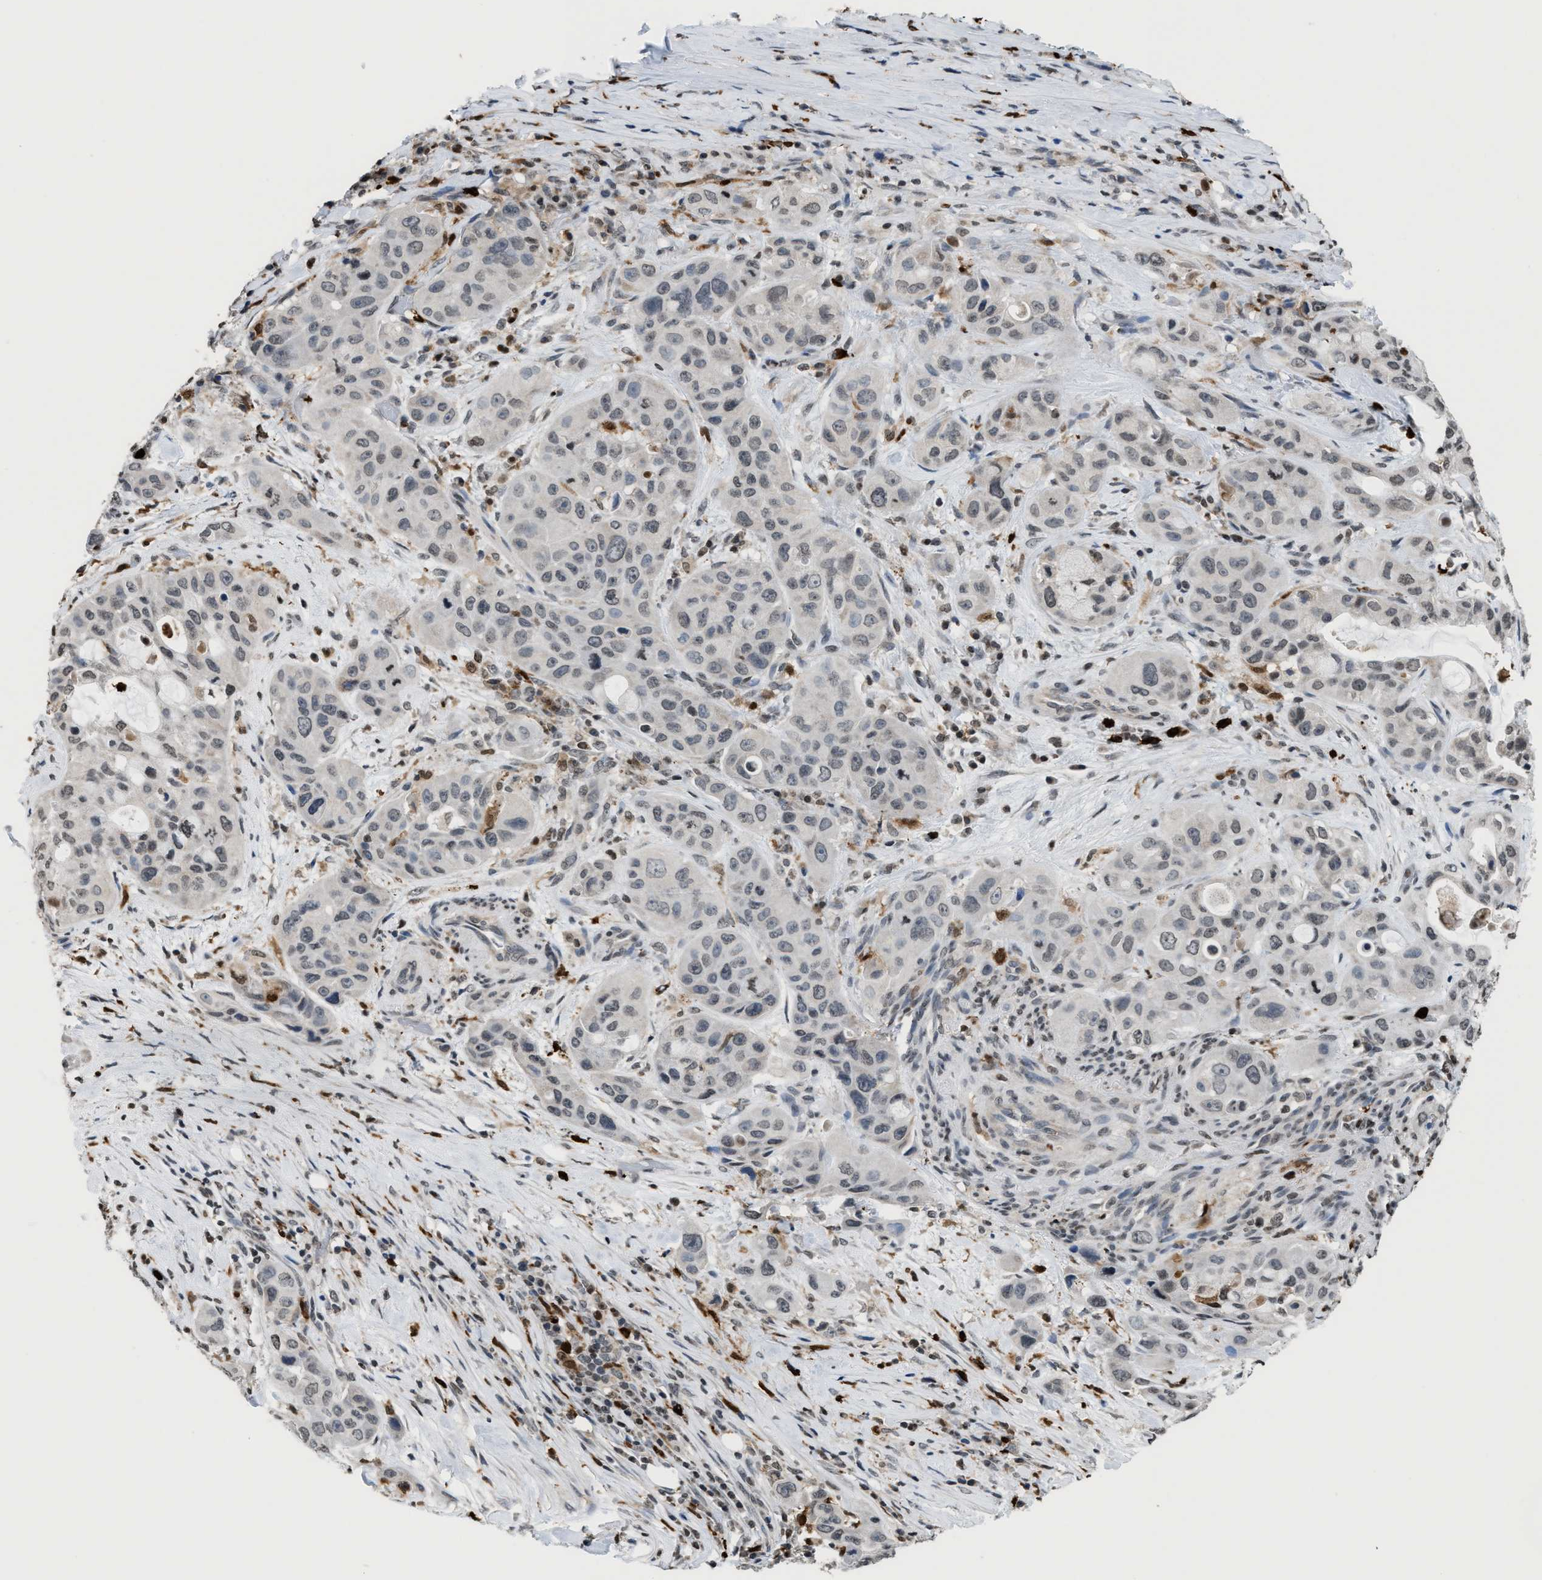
{"staining": {"intensity": "negative", "quantity": "none", "location": "none"}, "tissue": "pancreatic cancer", "cell_type": "Tumor cells", "image_type": "cancer", "snomed": [{"axis": "morphology", "description": "Adenocarcinoma, NOS"}, {"axis": "topography", "description": "Pancreas"}], "caption": "This is a image of immunohistochemistry staining of pancreatic cancer (adenocarcinoma), which shows no expression in tumor cells.", "gene": "PRUNE2", "patient": {"sex": "male", "age": 53}}